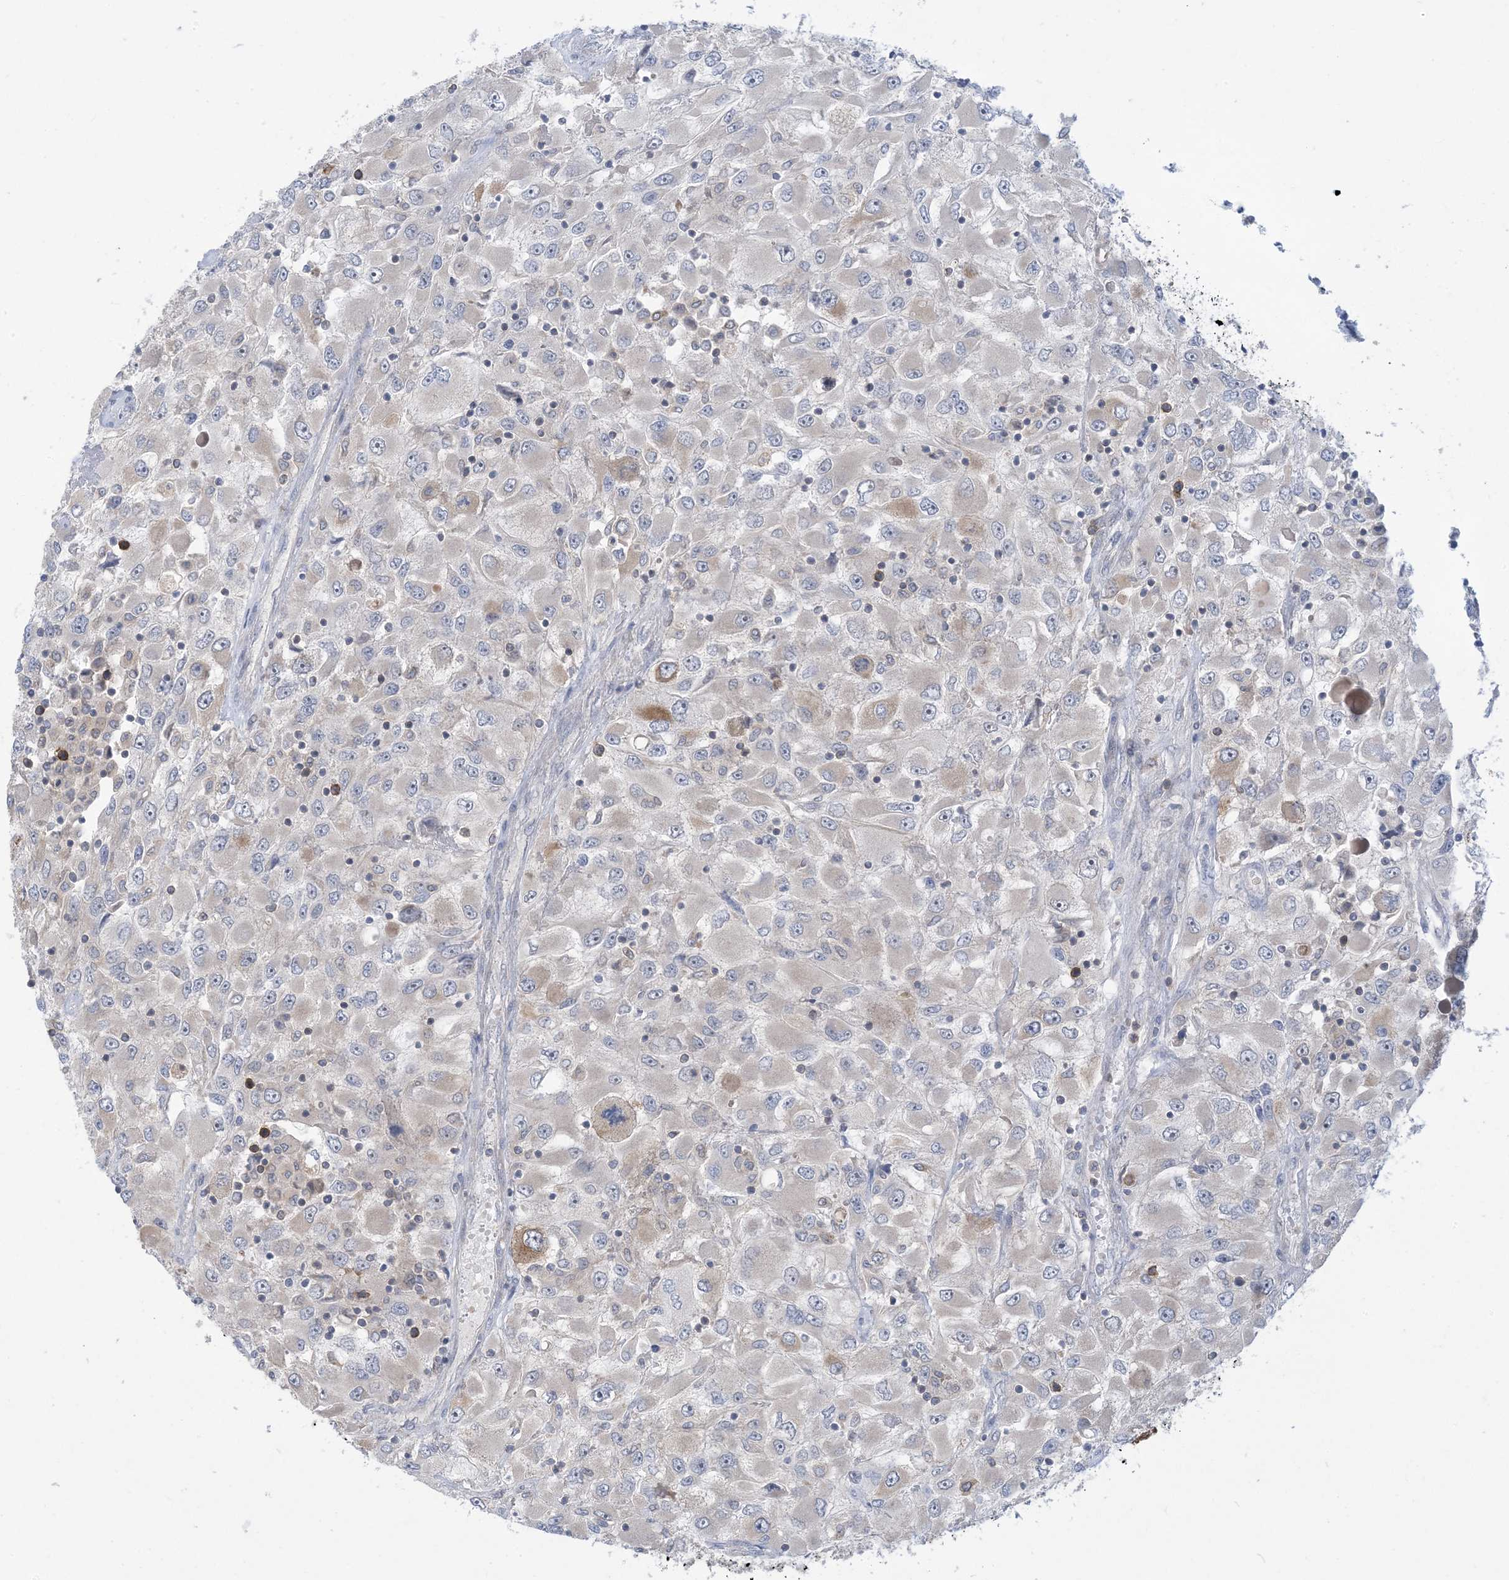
{"staining": {"intensity": "moderate", "quantity": "<25%", "location": "cytoplasmic/membranous"}, "tissue": "renal cancer", "cell_type": "Tumor cells", "image_type": "cancer", "snomed": [{"axis": "morphology", "description": "Adenocarcinoma, NOS"}, {"axis": "topography", "description": "Kidney"}], "caption": "A histopathology image of adenocarcinoma (renal) stained for a protein shows moderate cytoplasmic/membranous brown staining in tumor cells.", "gene": "AOC1", "patient": {"sex": "female", "age": 52}}